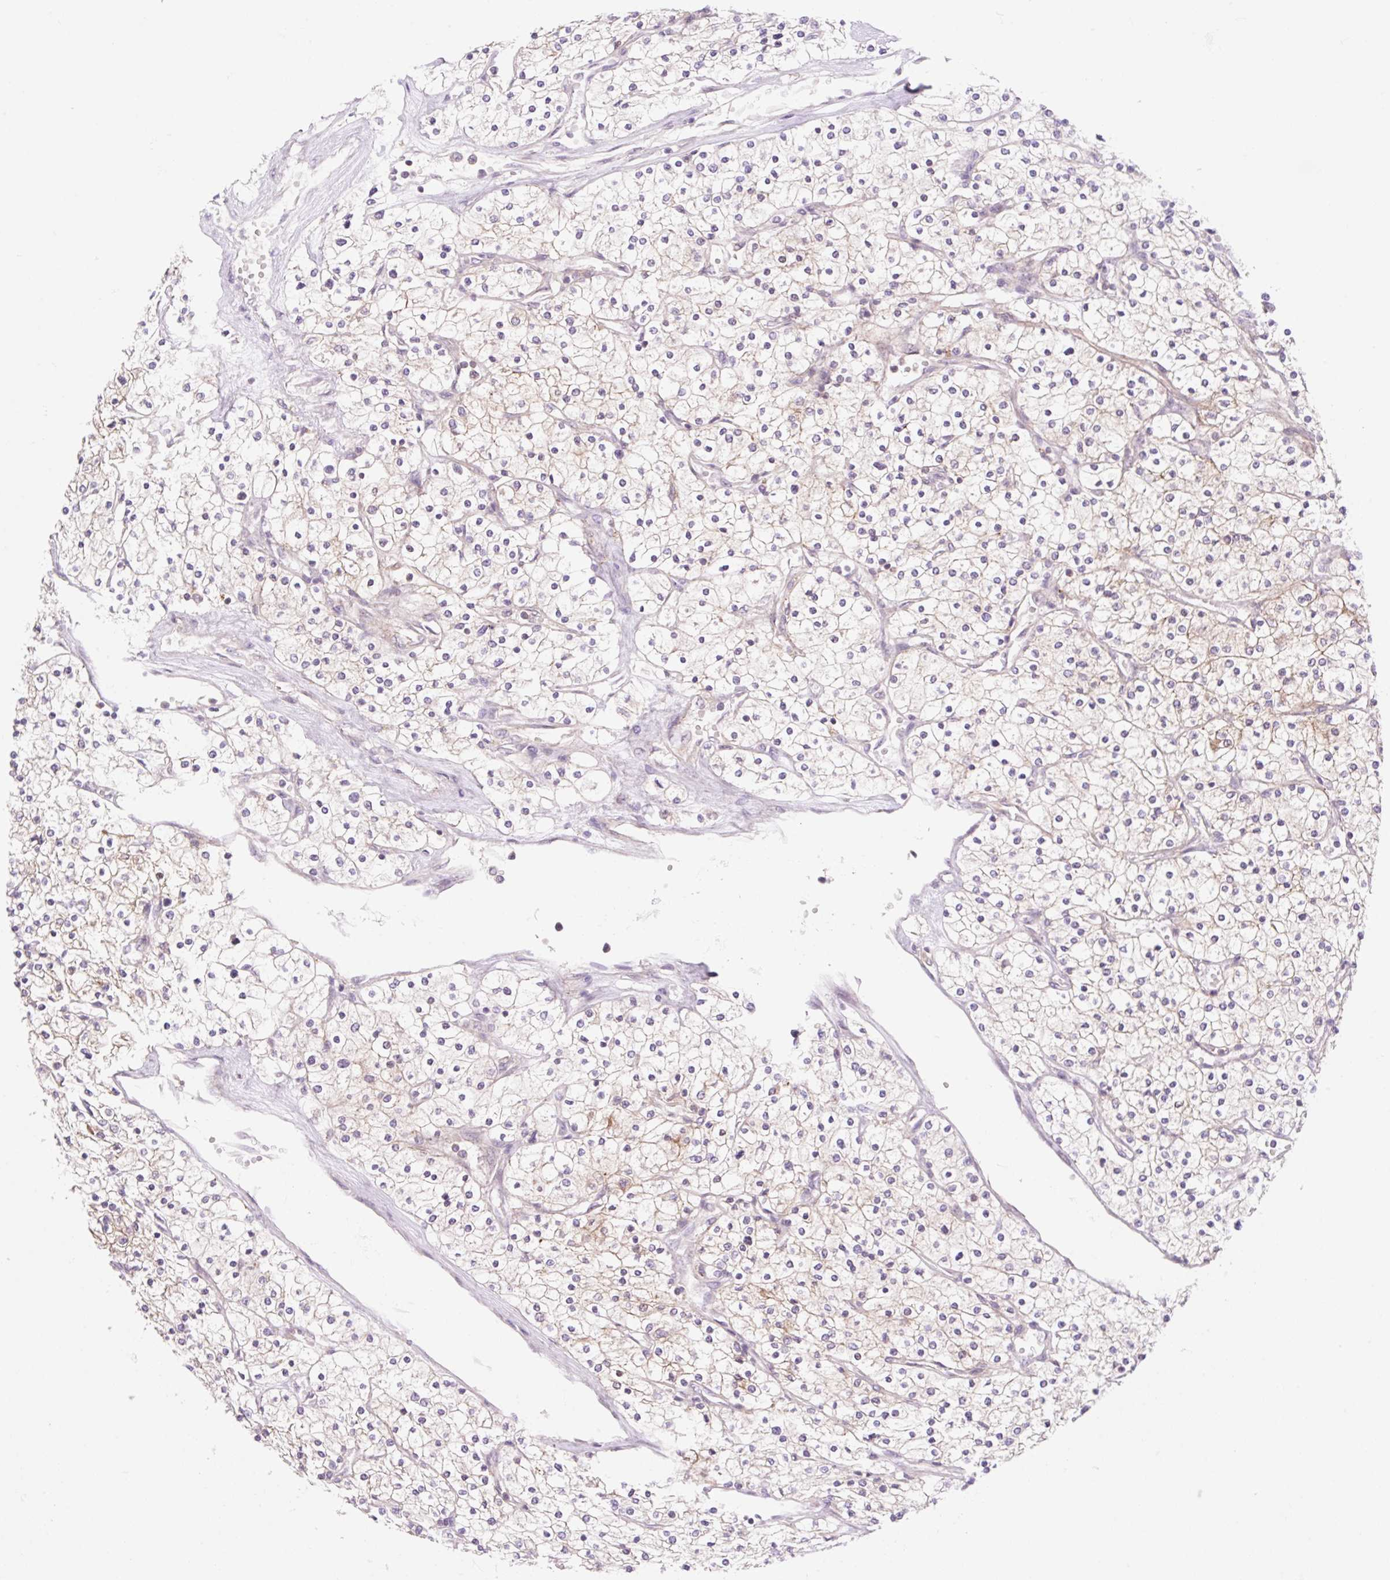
{"staining": {"intensity": "weak", "quantity": "<25%", "location": "cytoplasmic/membranous"}, "tissue": "renal cancer", "cell_type": "Tumor cells", "image_type": "cancer", "snomed": [{"axis": "morphology", "description": "Adenocarcinoma, NOS"}, {"axis": "topography", "description": "Kidney"}], "caption": "High magnification brightfield microscopy of renal cancer stained with DAB (3,3'-diaminobenzidine) (brown) and counterstained with hematoxylin (blue): tumor cells show no significant expression.", "gene": "VPS4A", "patient": {"sex": "male", "age": 80}}